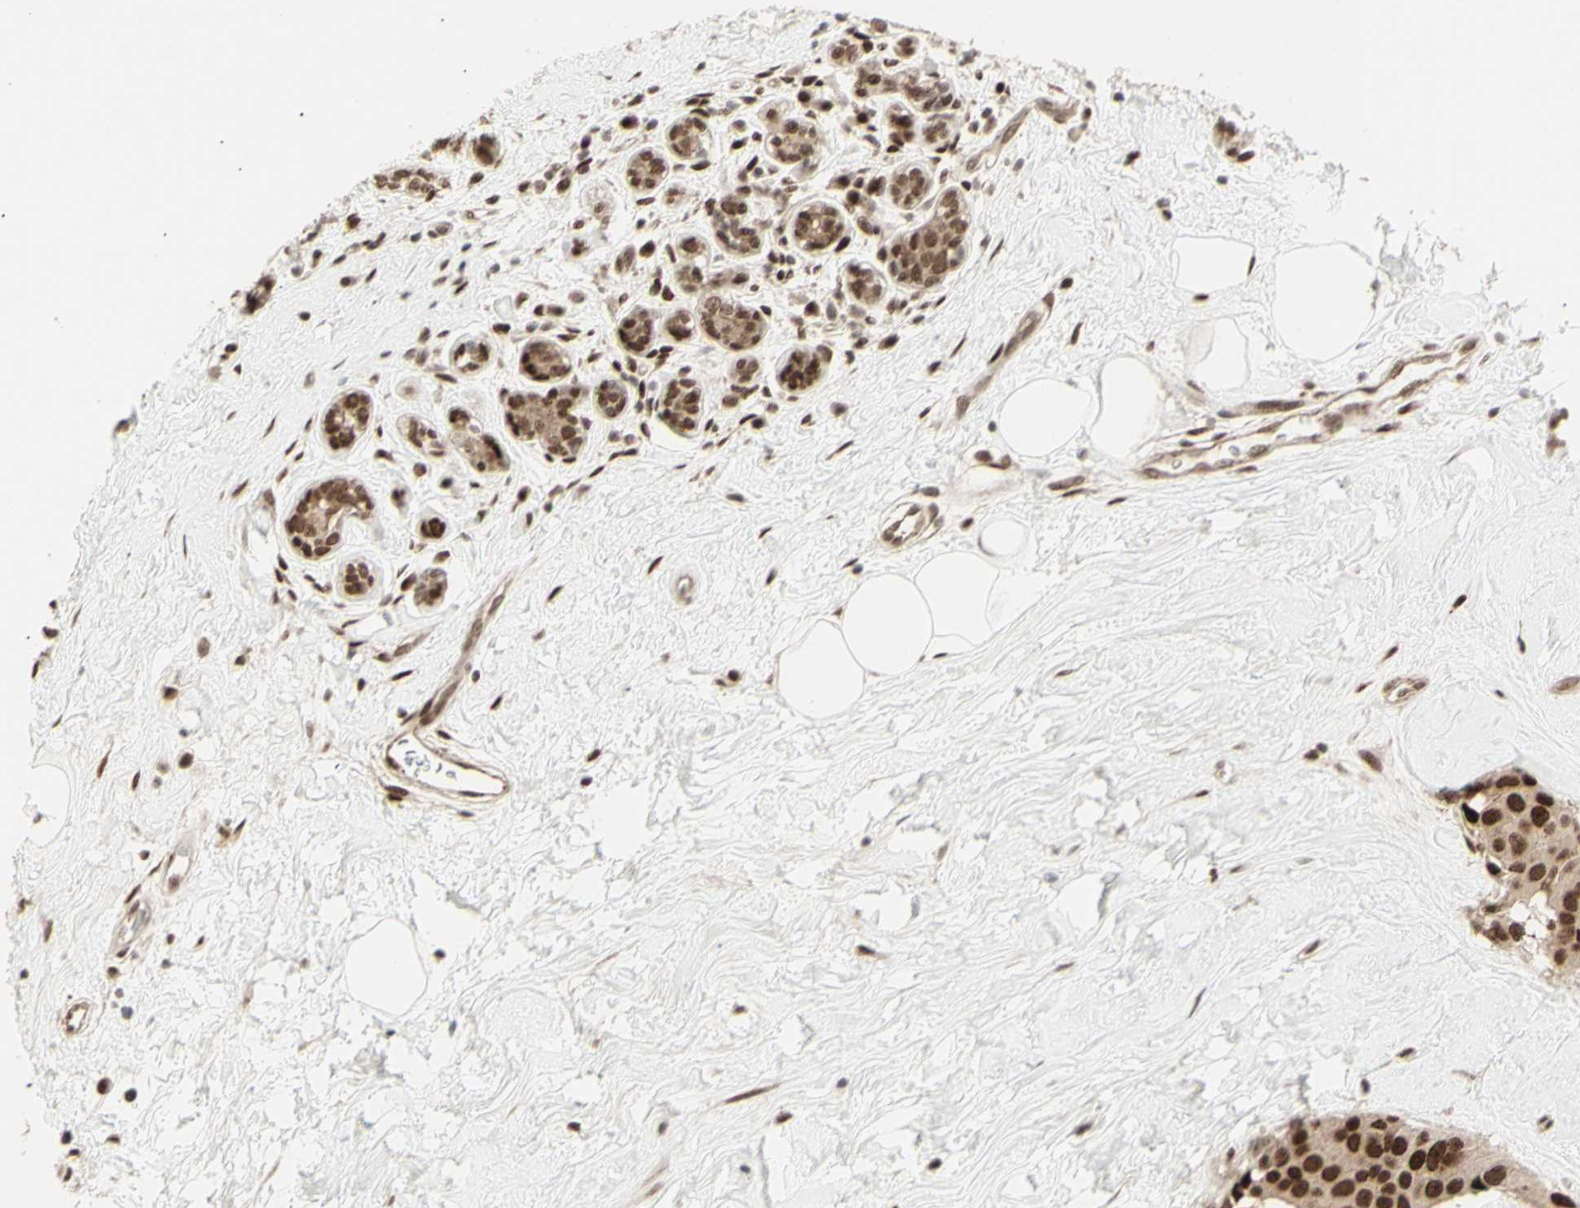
{"staining": {"intensity": "strong", "quantity": ">75%", "location": "cytoplasmic/membranous,nuclear"}, "tissue": "breast cancer", "cell_type": "Tumor cells", "image_type": "cancer", "snomed": [{"axis": "morphology", "description": "Normal tissue, NOS"}, {"axis": "morphology", "description": "Duct carcinoma"}, {"axis": "topography", "description": "Breast"}], "caption": "Strong cytoplasmic/membranous and nuclear protein staining is seen in about >75% of tumor cells in breast cancer. (Stains: DAB in brown, nuclei in blue, Microscopy: brightfield microscopy at high magnification).", "gene": "CBX1", "patient": {"sex": "female", "age": 39}}